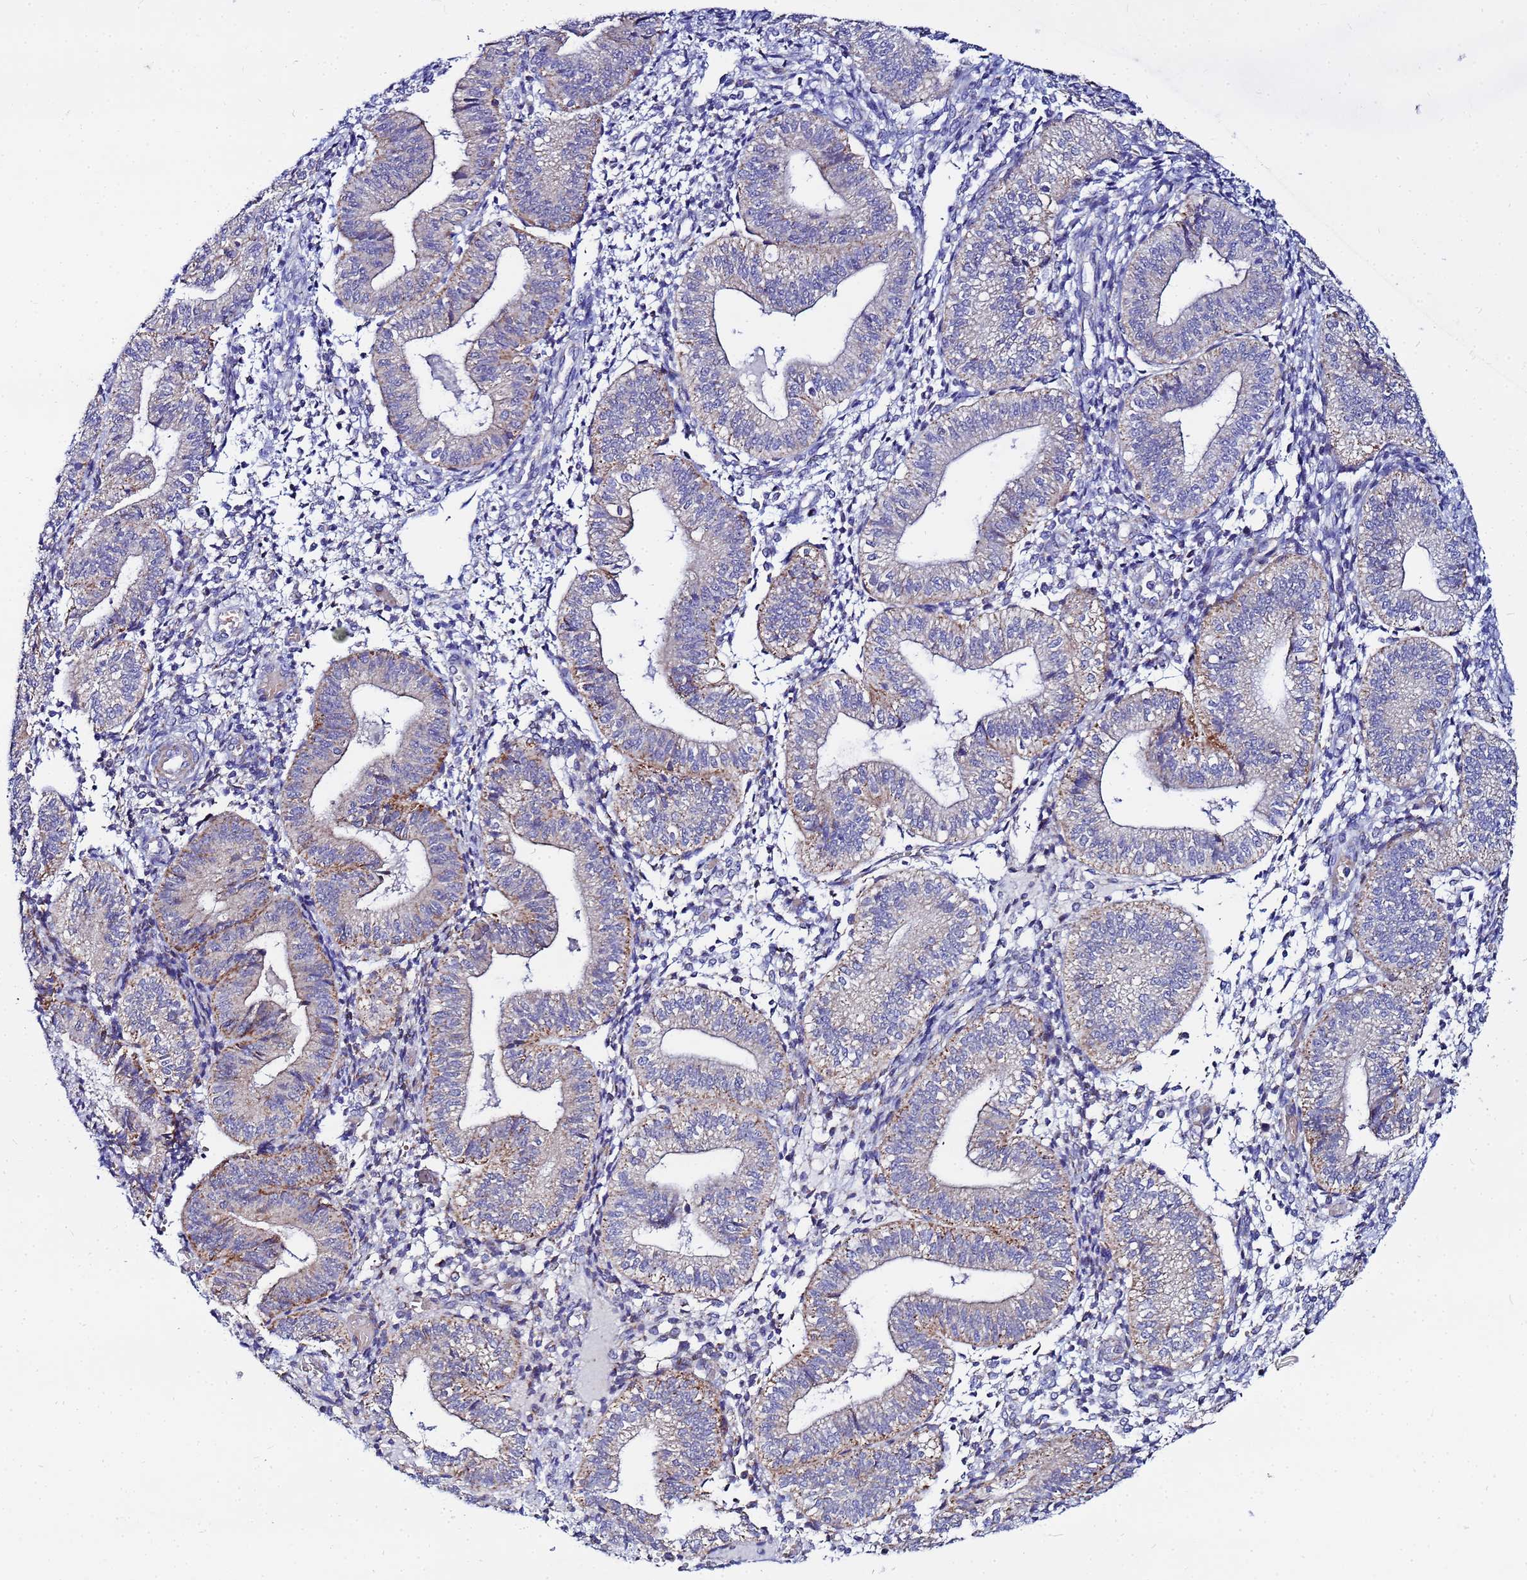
{"staining": {"intensity": "negative", "quantity": "none", "location": "none"}, "tissue": "endometrium", "cell_type": "Cells in endometrial stroma", "image_type": "normal", "snomed": [{"axis": "morphology", "description": "Normal tissue, NOS"}, {"axis": "topography", "description": "Endometrium"}], "caption": "IHC of unremarkable human endometrium shows no positivity in cells in endometrial stroma. (Stains: DAB IHC with hematoxylin counter stain, Microscopy: brightfield microscopy at high magnification).", "gene": "FAHD2A", "patient": {"sex": "female", "age": 34}}